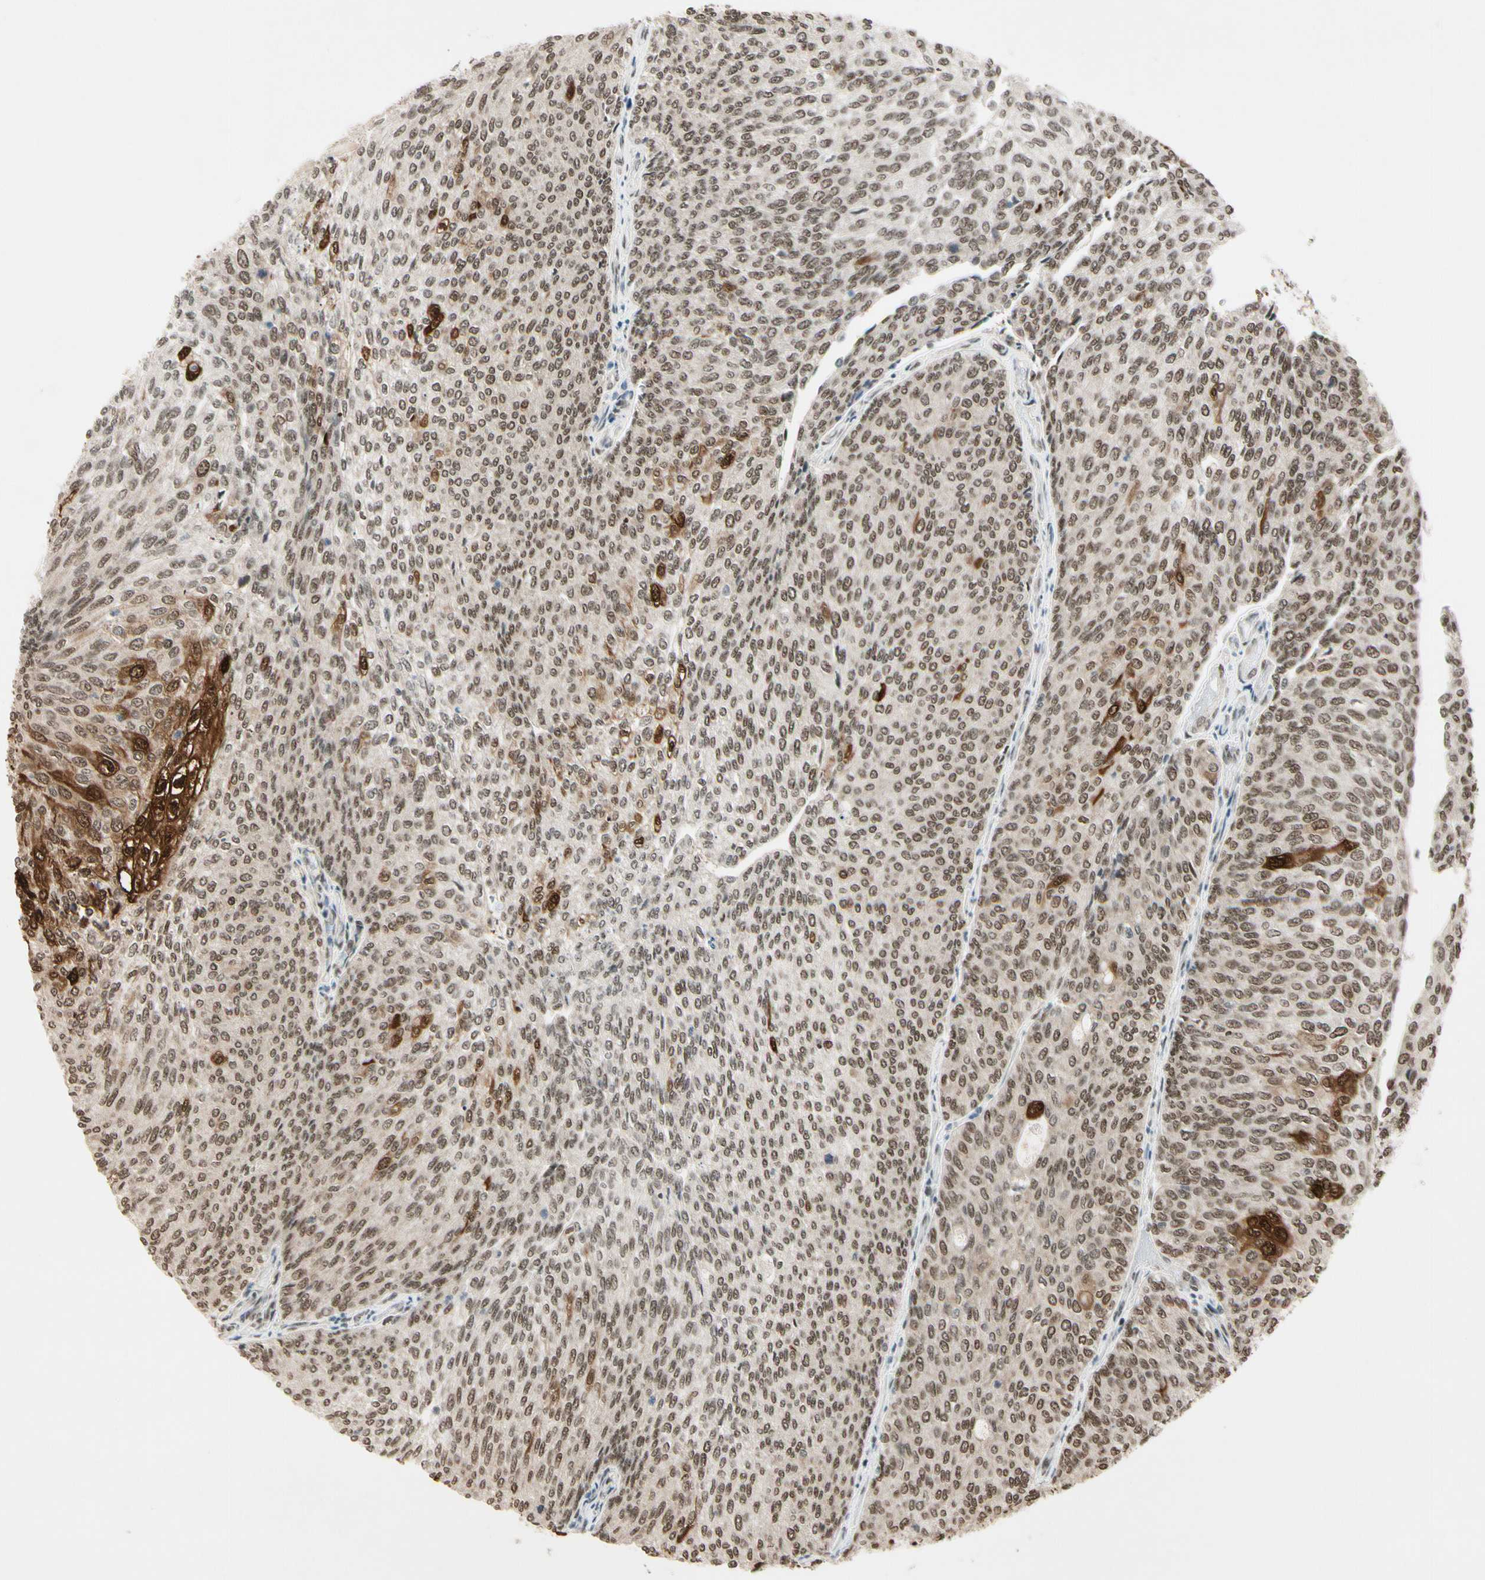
{"staining": {"intensity": "moderate", "quantity": ">75%", "location": "nuclear"}, "tissue": "urothelial cancer", "cell_type": "Tumor cells", "image_type": "cancer", "snomed": [{"axis": "morphology", "description": "Urothelial carcinoma, Low grade"}, {"axis": "topography", "description": "Urinary bladder"}], "caption": "Tumor cells exhibit moderate nuclear staining in about >75% of cells in urothelial cancer.", "gene": "CHAMP1", "patient": {"sex": "female", "age": 79}}